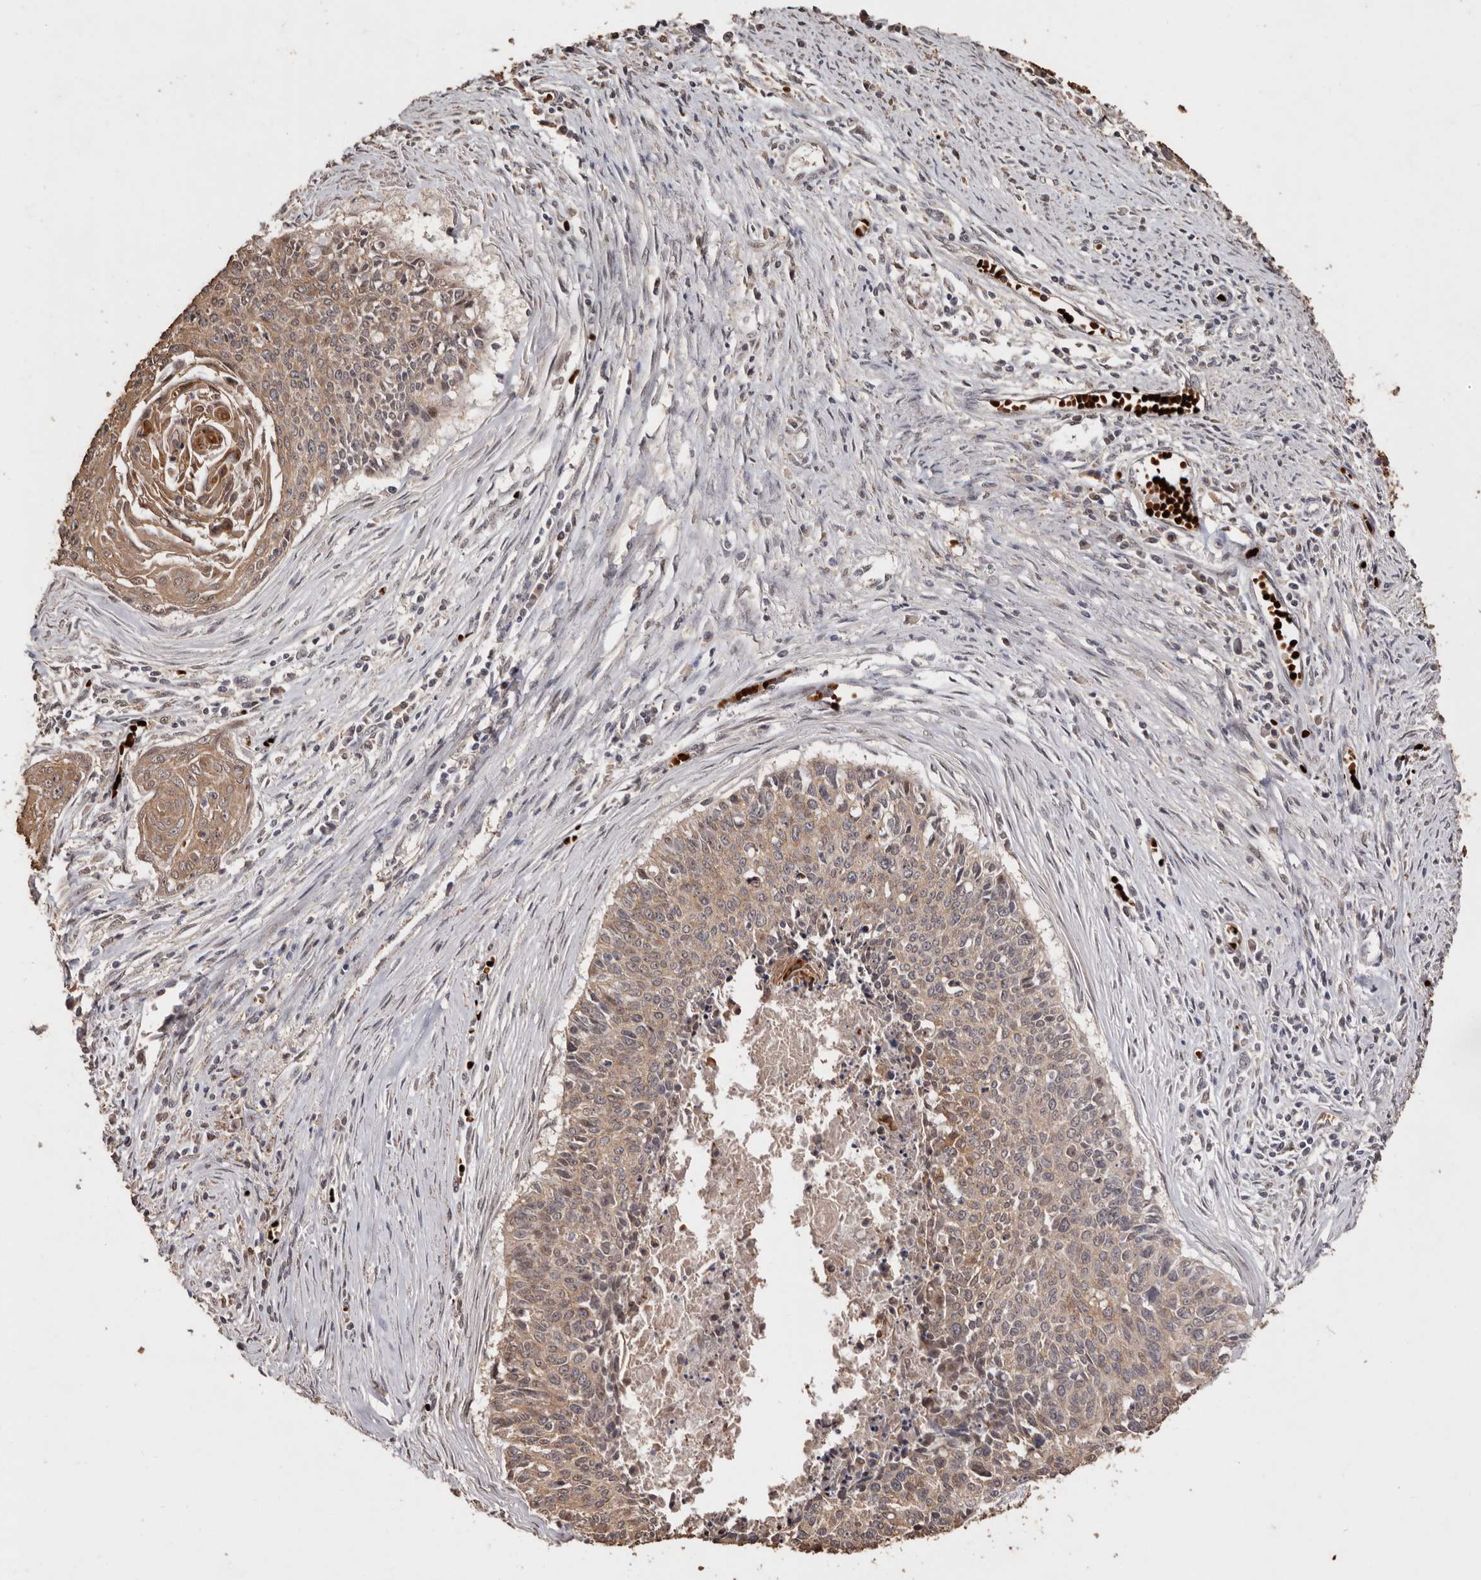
{"staining": {"intensity": "moderate", "quantity": ">75%", "location": "cytoplasmic/membranous"}, "tissue": "cervical cancer", "cell_type": "Tumor cells", "image_type": "cancer", "snomed": [{"axis": "morphology", "description": "Squamous cell carcinoma, NOS"}, {"axis": "topography", "description": "Cervix"}], "caption": "This is an image of immunohistochemistry (IHC) staining of squamous cell carcinoma (cervical), which shows moderate staining in the cytoplasmic/membranous of tumor cells.", "gene": "GRAMD2A", "patient": {"sex": "female", "age": 55}}